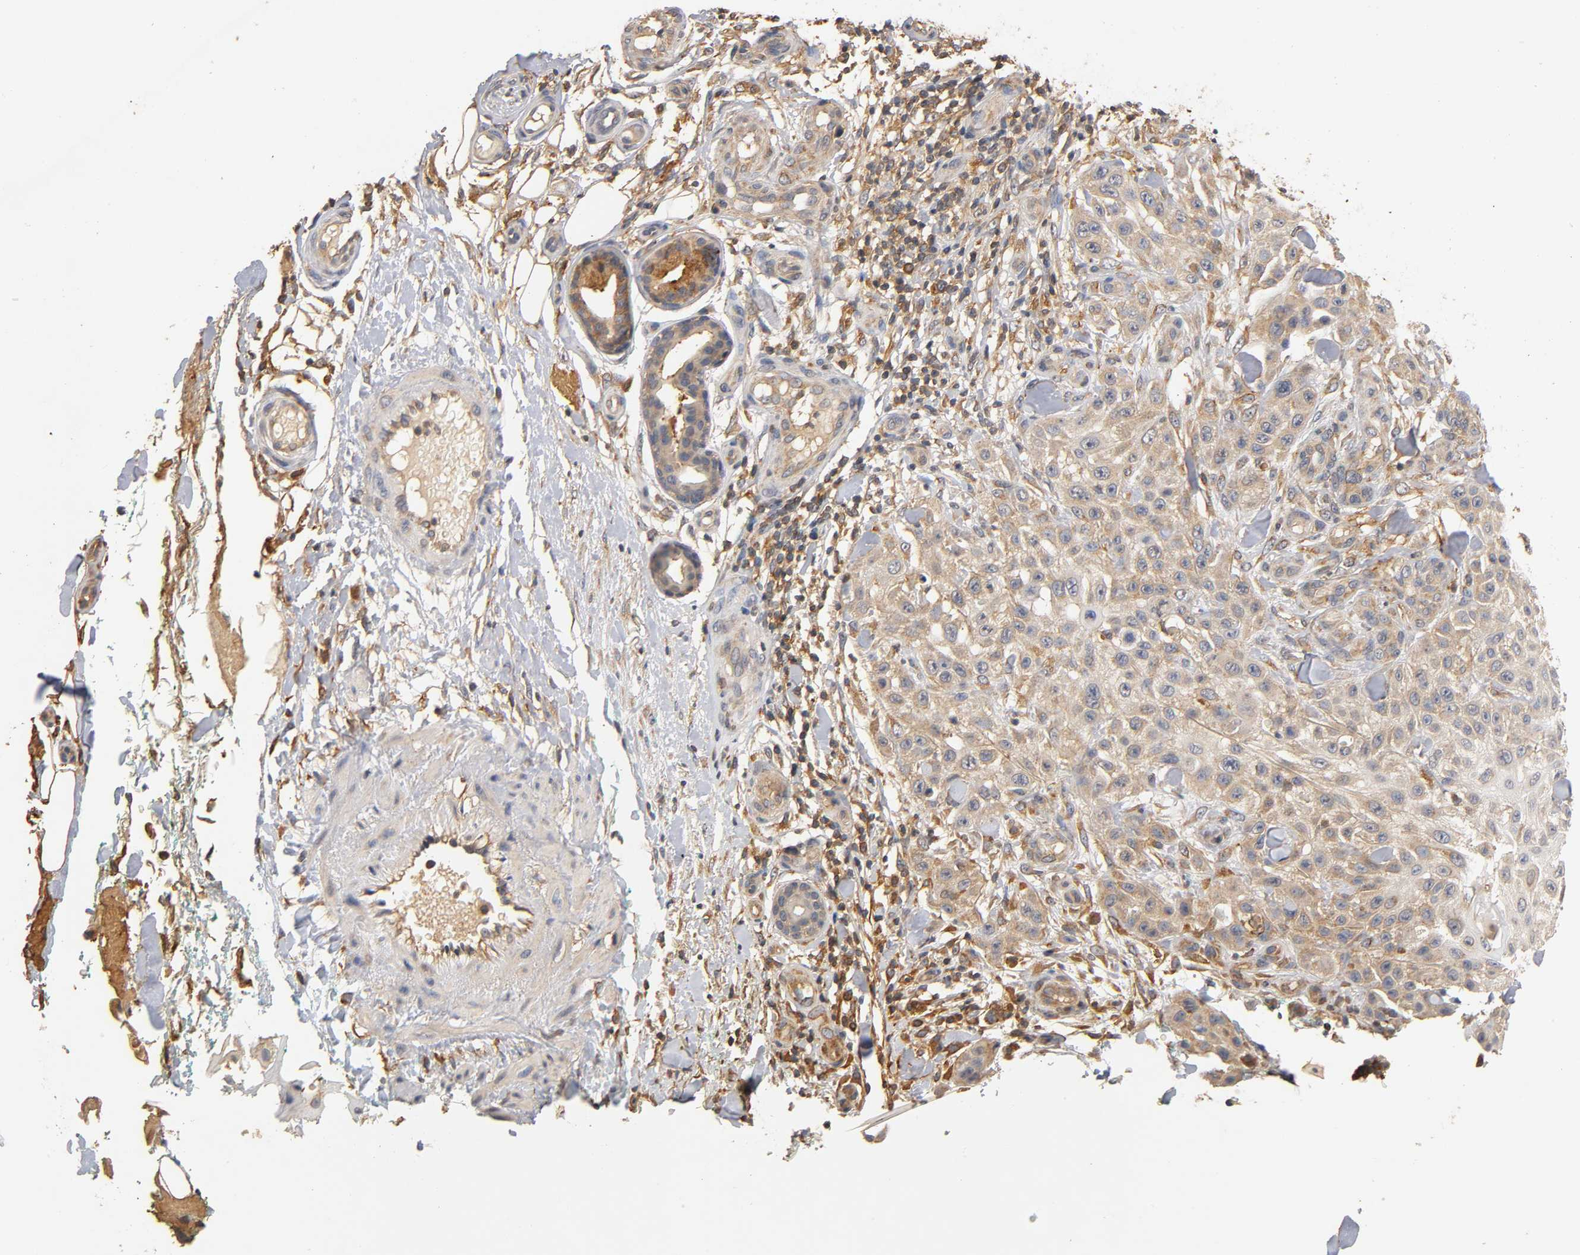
{"staining": {"intensity": "weak", "quantity": ">75%", "location": "cytoplasmic/membranous"}, "tissue": "skin cancer", "cell_type": "Tumor cells", "image_type": "cancer", "snomed": [{"axis": "morphology", "description": "Squamous cell carcinoma, NOS"}, {"axis": "topography", "description": "Skin"}], "caption": "Immunohistochemistry (IHC) micrograph of human skin cancer stained for a protein (brown), which shows low levels of weak cytoplasmic/membranous staining in approximately >75% of tumor cells.", "gene": "SCAP", "patient": {"sex": "female", "age": 42}}